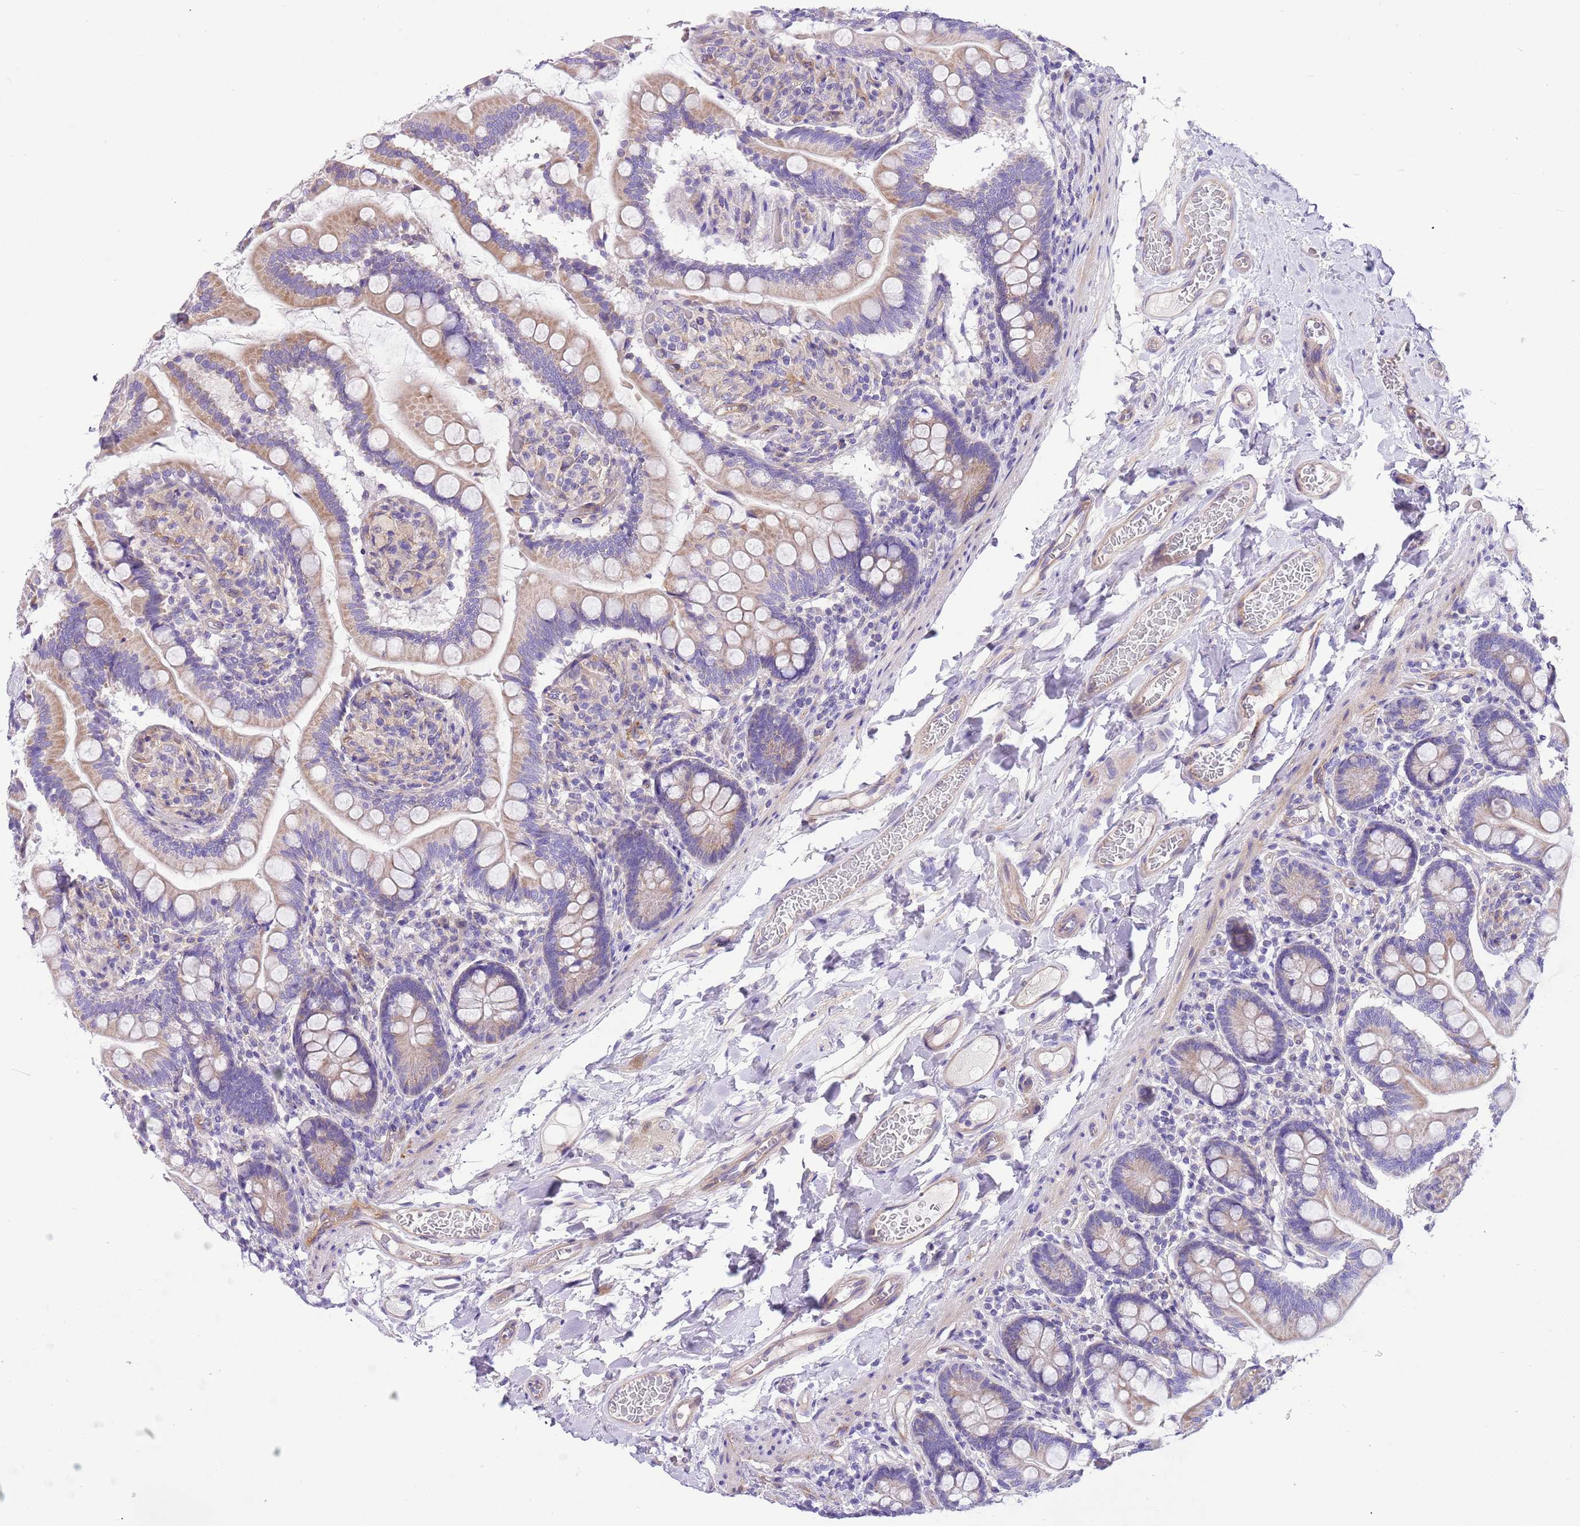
{"staining": {"intensity": "moderate", "quantity": "<25%", "location": "cytoplasmic/membranous"}, "tissue": "small intestine", "cell_type": "Glandular cells", "image_type": "normal", "snomed": [{"axis": "morphology", "description": "Normal tissue, NOS"}, {"axis": "topography", "description": "Small intestine"}], "caption": "IHC (DAB) staining of normal human small intestine demonstrates moderate cytoplasmic/membranous protein expression in about <25% of glandular cells. Using DAB (brown) and hematoxylin (blue) stains, captured at high magnification using brightfield microscopy.", "gene": "SERINC3", "patient": {"sex": "female", "age": 64}}